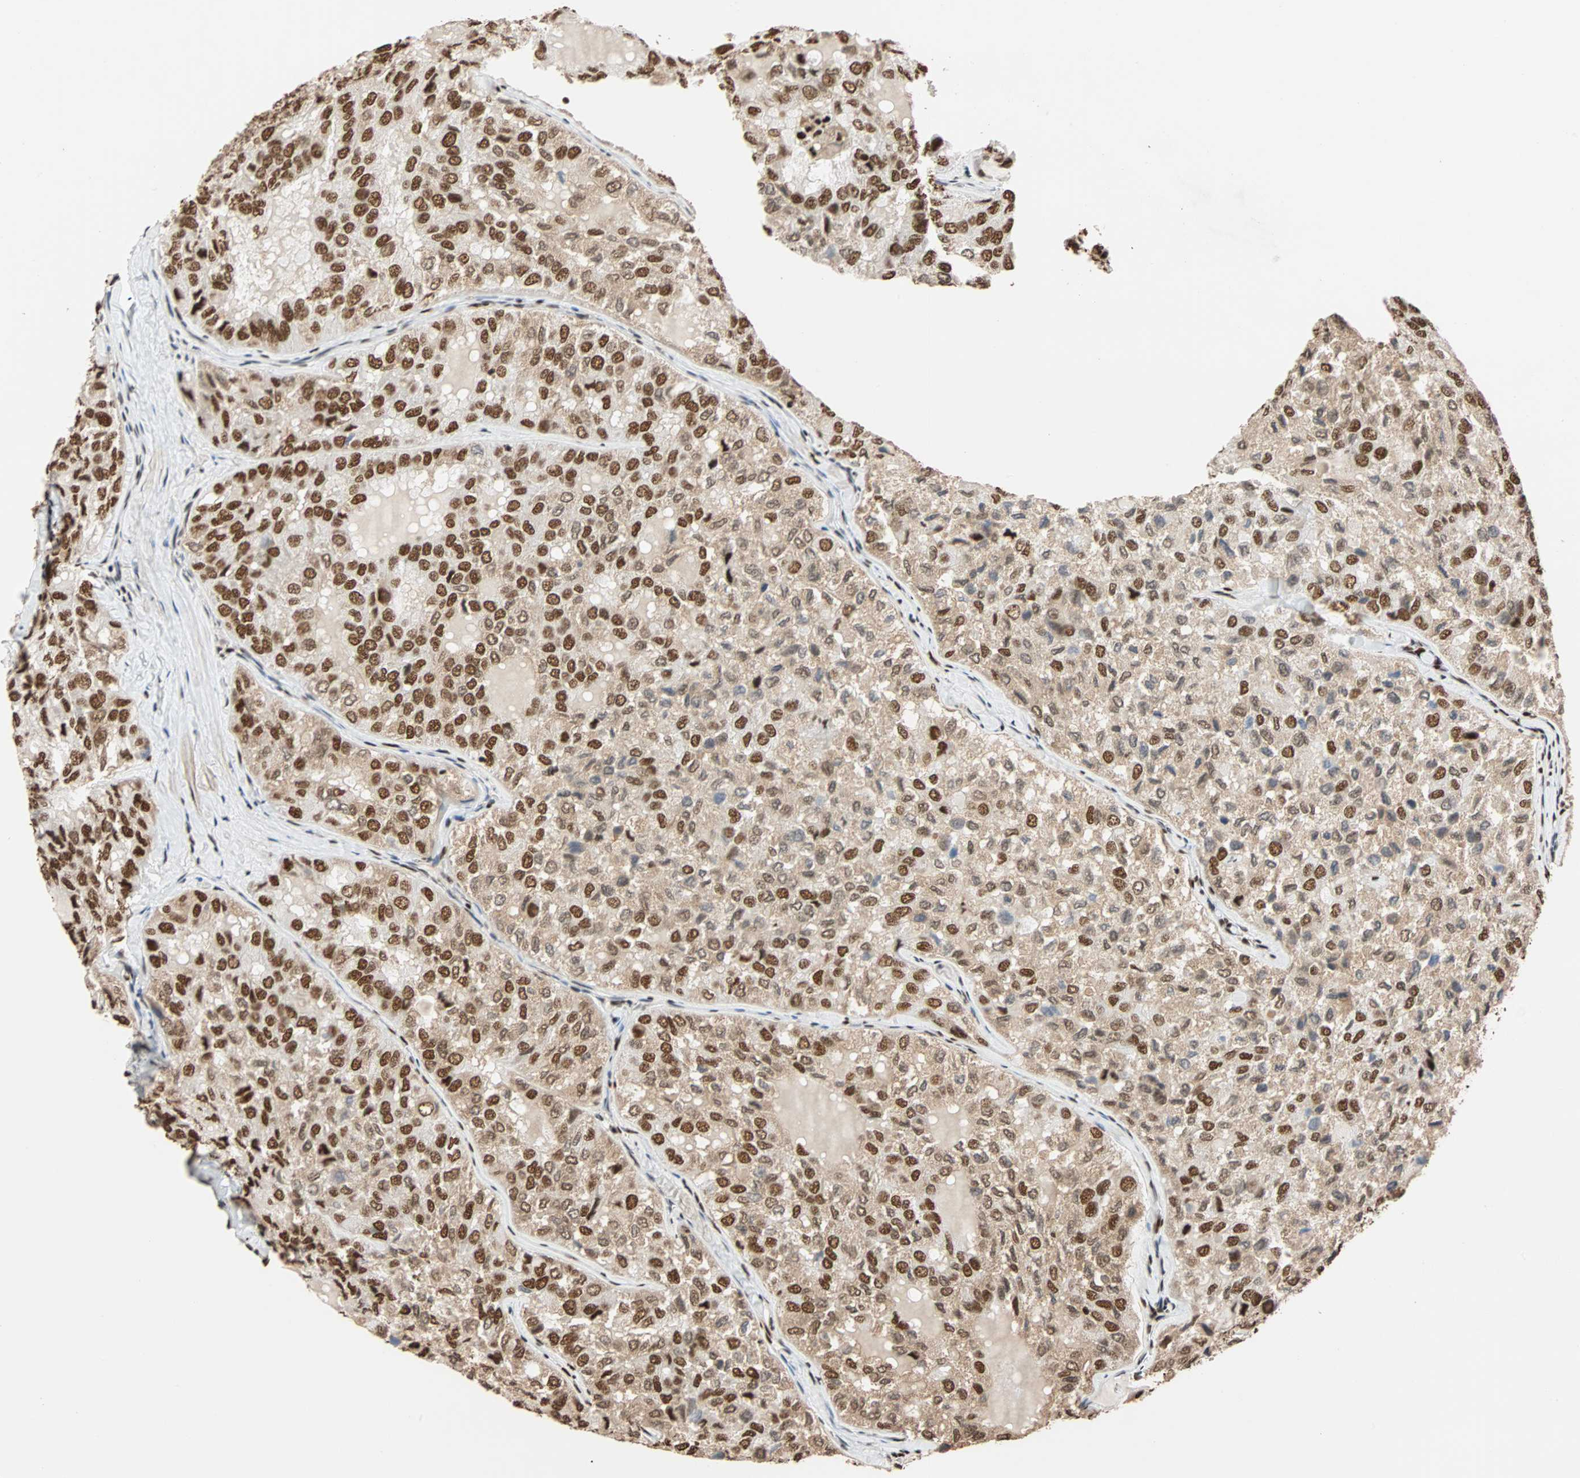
{"staining": {"intensity": "moderate", "quantity": ">75%", "location": "nuclear"}, "tissue": "thyroid cancer", "cell_type": "Tumor cells", "image_type": "cancer", "snomed": [{"axis": "morphology", "description": "Follicular adenoma carcinoma, NOS"}, {"axis": "topography", "description": "Thyroid gland"}], "caption": "IHC staining of thyroid follicular adenoma carcinoma, which reveals medium levels of moderate nuclear expression in about >75% of tumor cells indicating moderate nuclear protein positivity. The staining was performed using DAB (3,3'-diaminobenzidine) (brown) for protein detection and nuclei were counterstained in hematoxylin (blue).", "gene": "ILF2", "patient": {"sex": "male", "age": 75}}